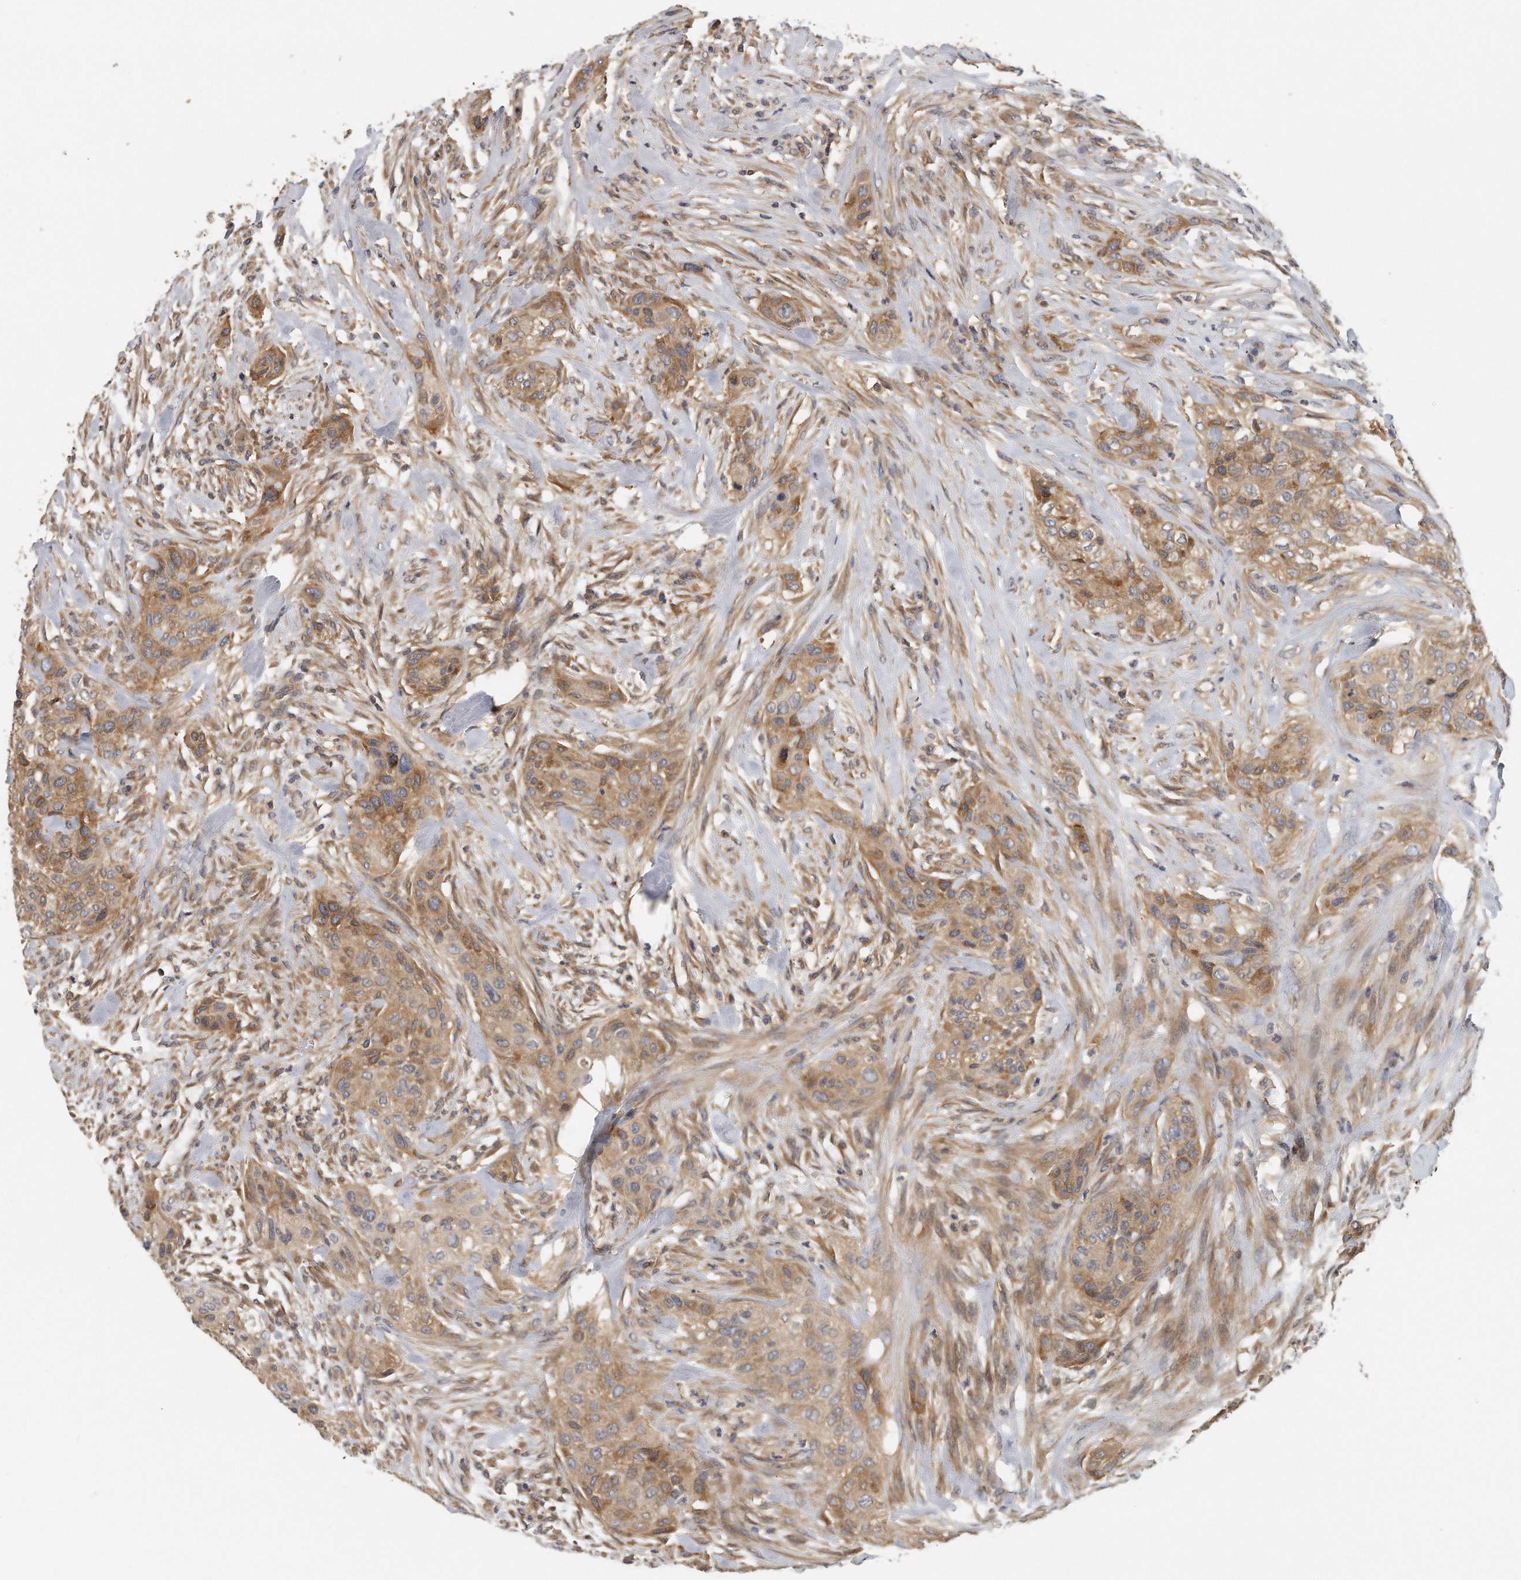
{"staining": {"intensity": "moderate", "quantity": ">75%", "location": "cytoplasmic/membranous"}, "tissue": "urothelial cancer", "cell_type": "Tumor cells", "image_type": "cancer", "snomed": [{"axis": "morphology", "description": "Urothelial carcinoma, High grade"}, {"axis": "topography", "description": "Urinary bladder"}], "caption": "Immunohistochemical staining of high-grade urothelial carcinoma displays medium levels of moderate cytoplasmic/membranous expression in approximately >75% of tumor cells.", "gene": "EIF3I", "patient": {"sex": "male", "age": 35}}